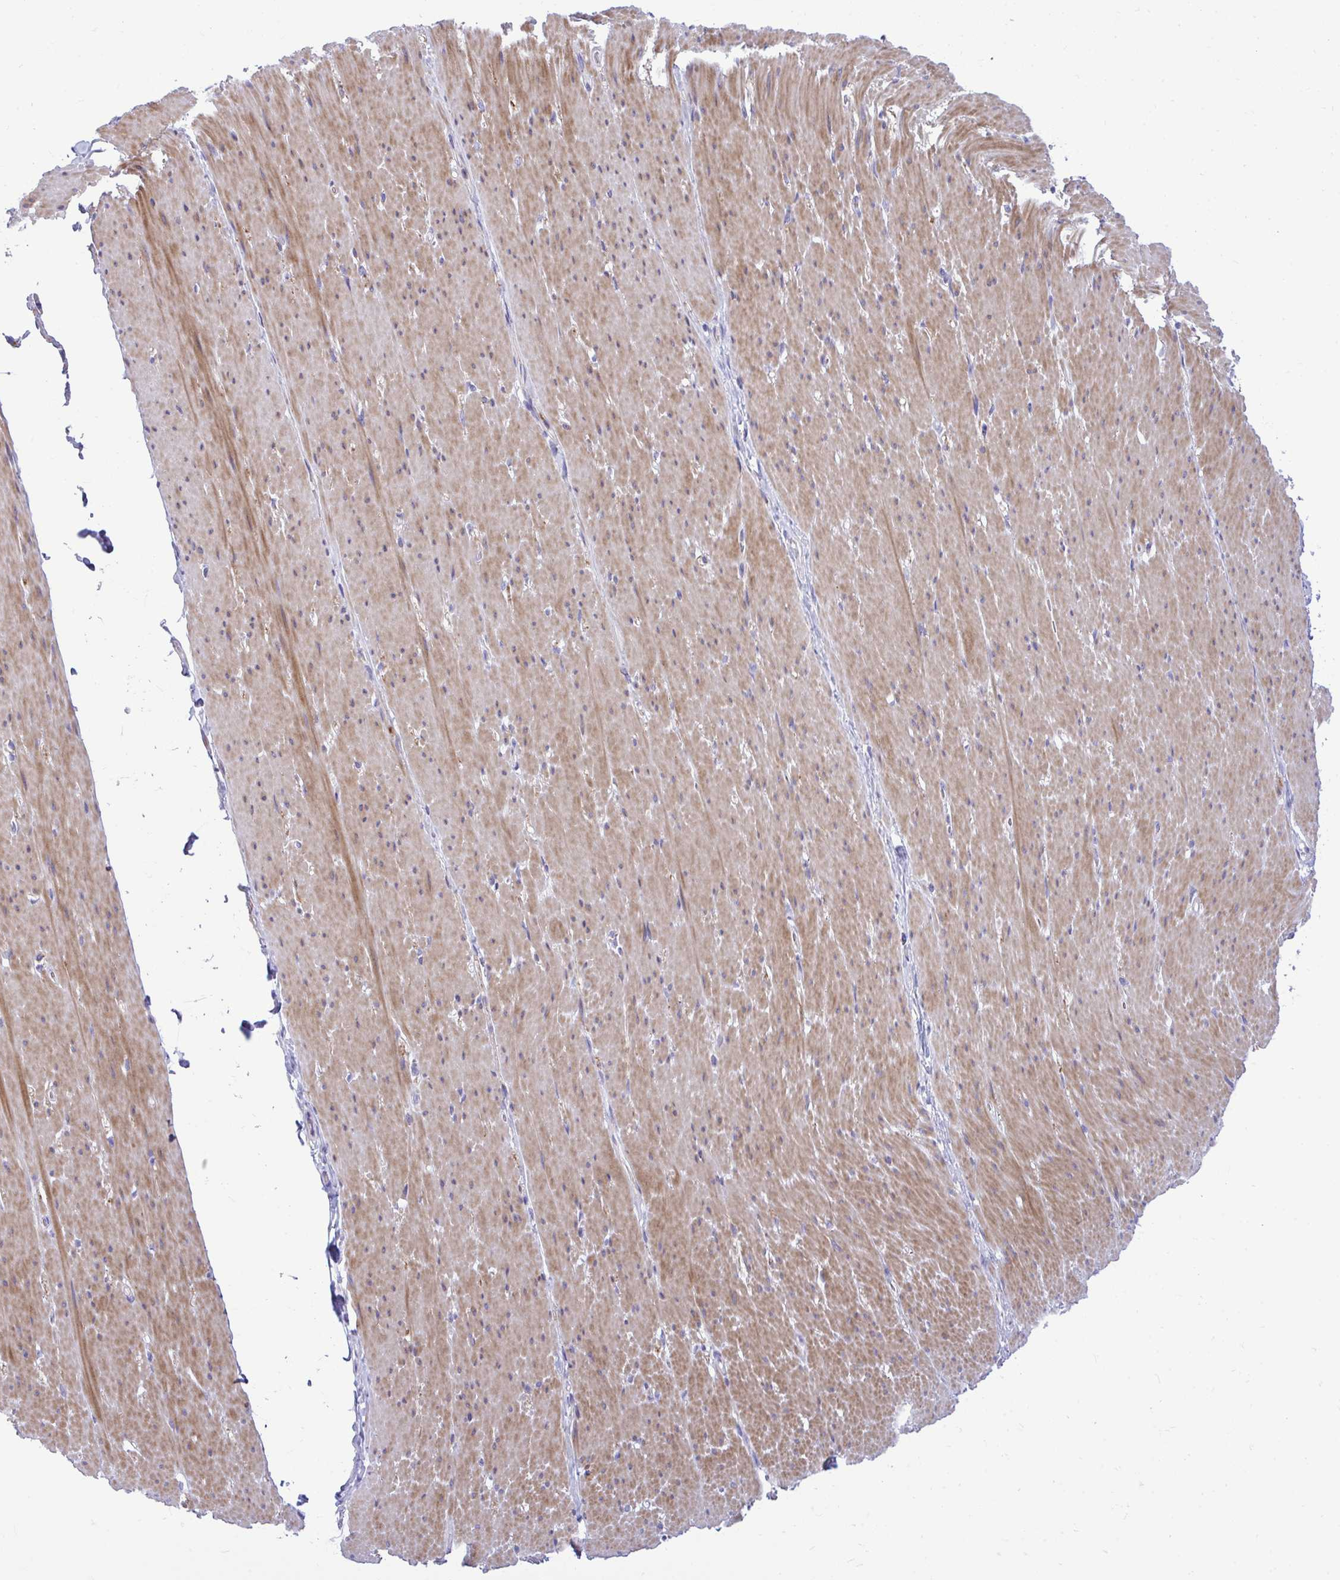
{"staining": {"intensity": "moderate", "quantity": "25%-75%", "location": "cytoplasmic/membranous"}, "tissue": "smooth muscle", "cell_type": "Smooth muscle cells", "image_type": "normal", "snomed": [{"axis": "morphology", "description": "Normal tissue, NOS"}, {"axis": "topography", "description": "Smooth muscle"}, {"axis": "topography", "description": "Rectum"}], "caption": "Moderate cytoplasmic/membranous protein positivity is present in approximately 25%-75% of smooth muscle cells in smooth muscle.", "gene": "MRPS16", "patient": {"sex": "male", "age": 53}}